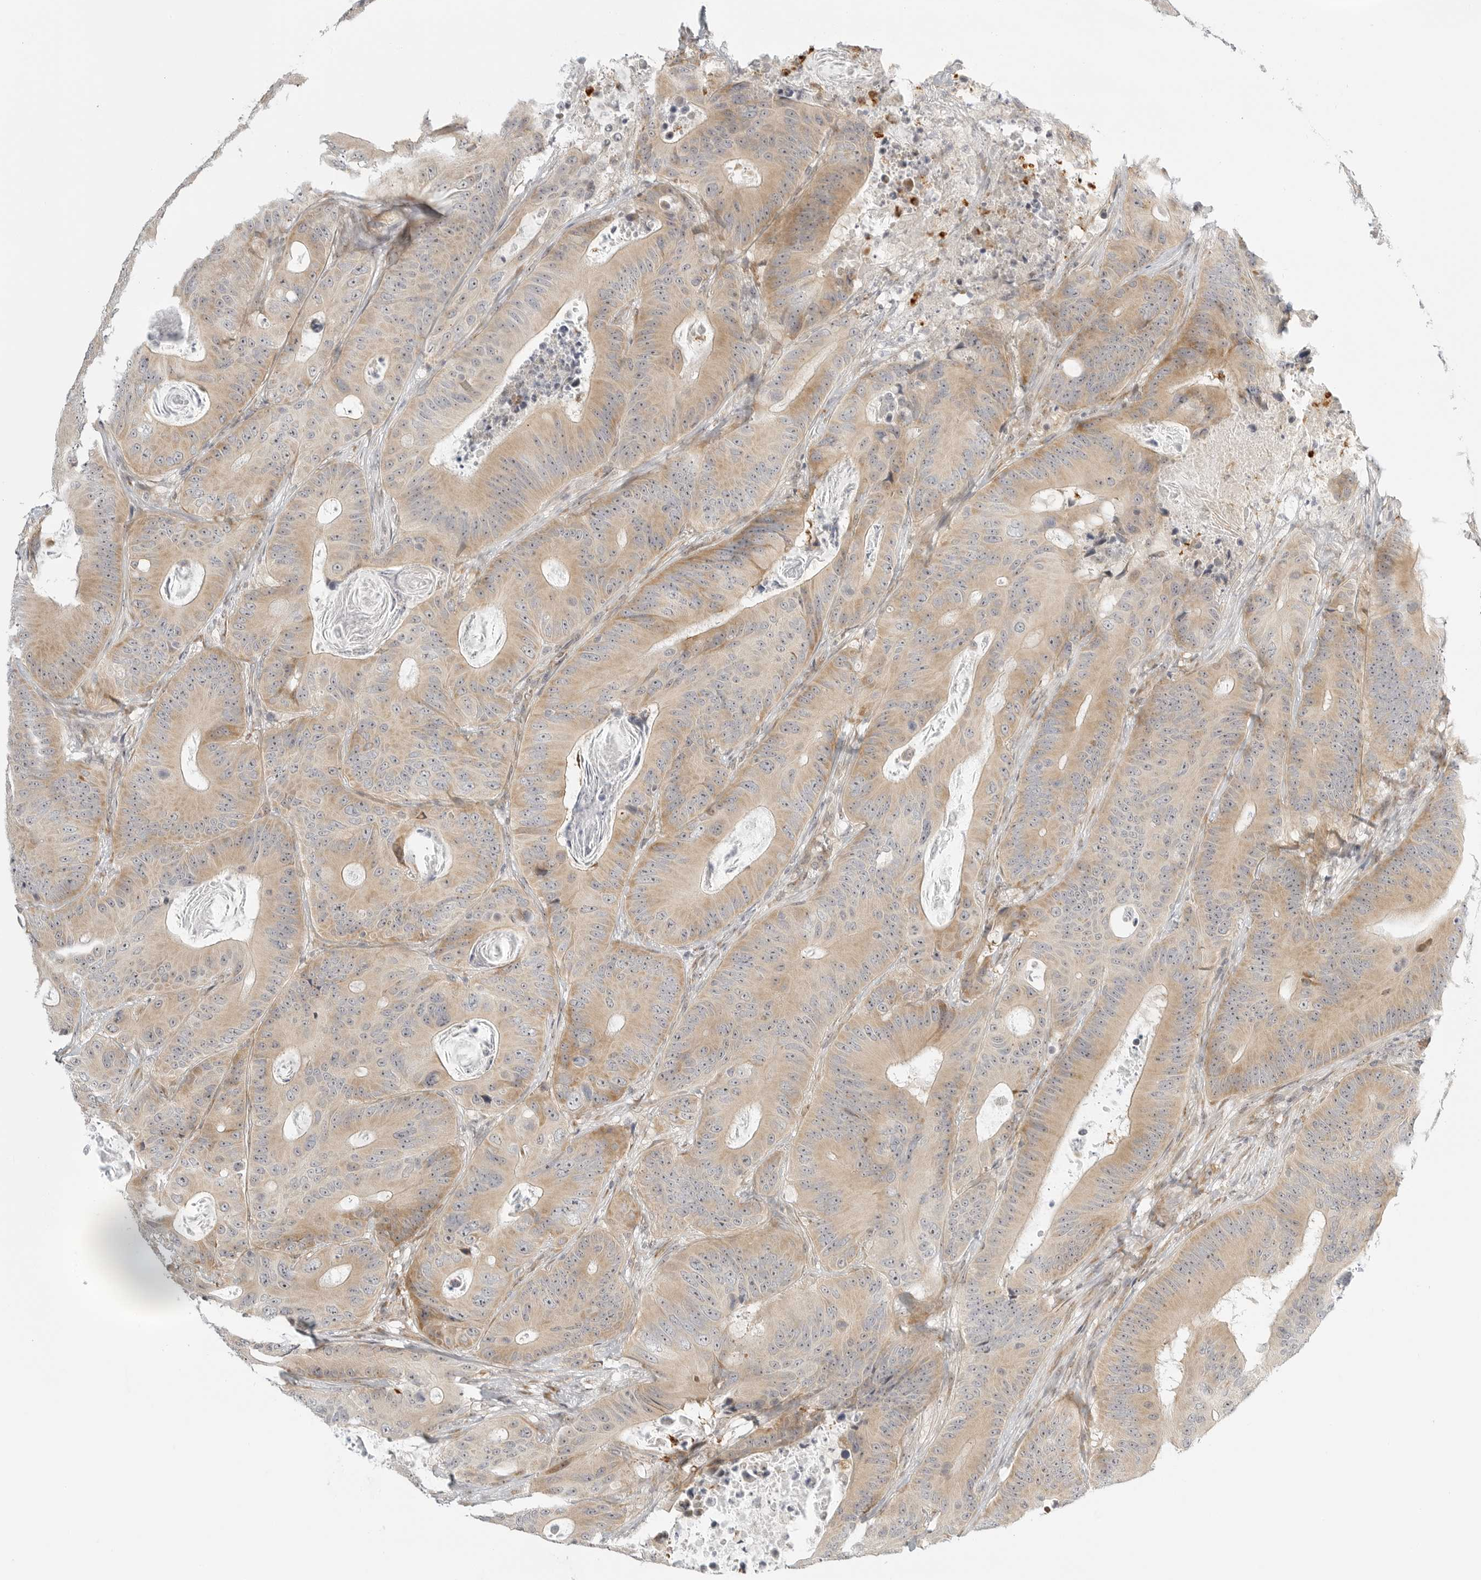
{"staining": {"intensity": "moderate", "quantity": ">75%", "location": "cytoplasmic/membranous,nuclear"}, "tissue": "colorectal cancer", "cell_type": "Tumor cells", "image_type": "cancer", "snomed": [{"axis": "morphology", "description": "Adenocarcinoma, NOS"}, {"axis": "topography", "description": "Colon"}], "caption": "An image showing moderate cytoplasmic/membranous and nuclear expression in about >75% of tumor cells in colorectal adenocarcinoma, as visualized by brown immunohistochemical staining.", "gene": "DSCC1", "patient": {"sex": "male", "age": 83}}